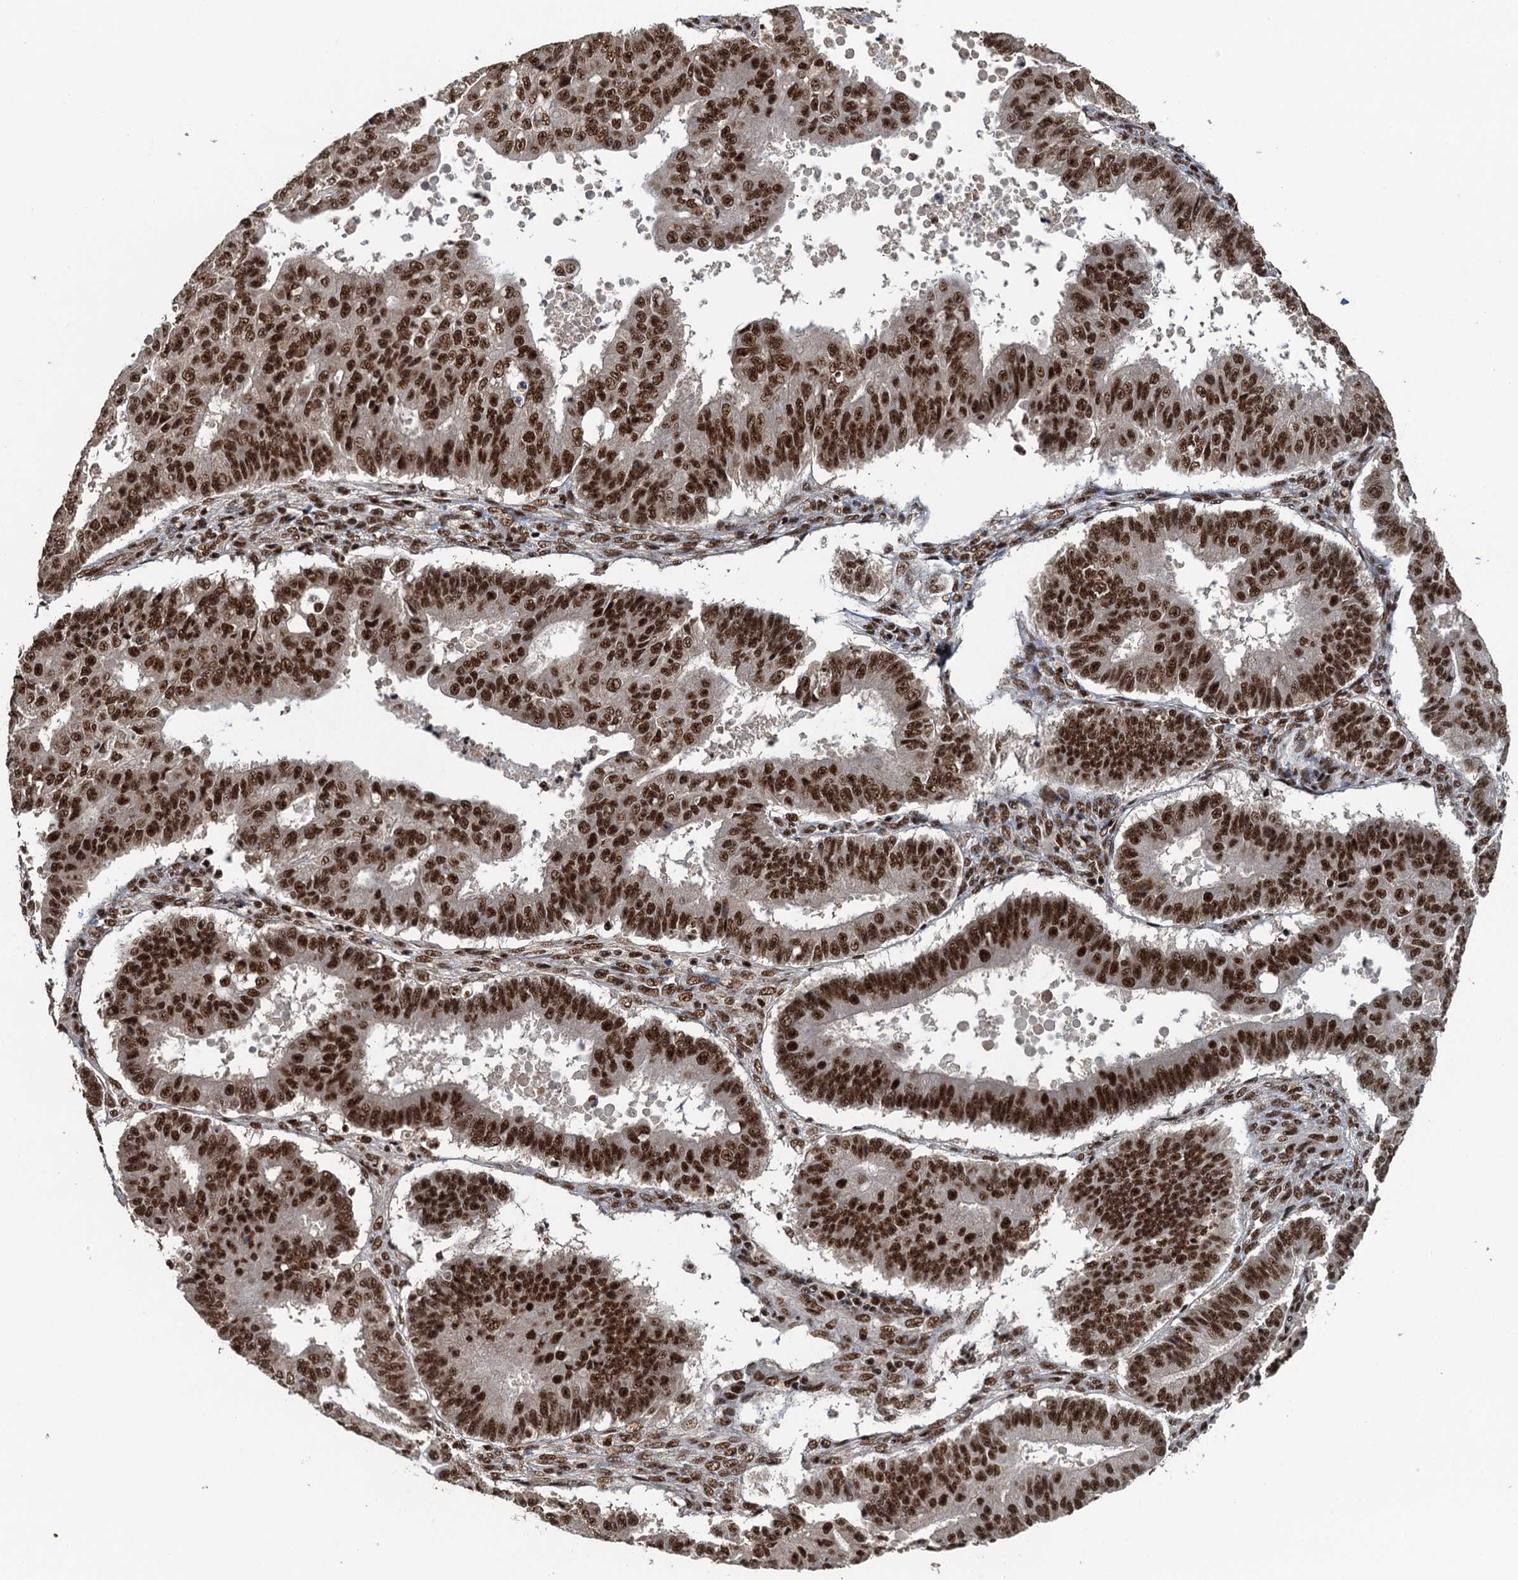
{"staining": {"intensity": "strong", "quantity": ">75%", "location": "nuclear"}, "tissue": "ovarian cancer", "cell_type": "Tumor cells", "image_type": "cancer", "snomed": [{"axis": "morphology", "description": "Carcinoma, endometroid"}, {"axis": "topography", "description": "Appendix"}, {"axis": "topography", "description": "Ovary"}], "caption": "A histopathology image showing strong nuclear expression in approximately >75% of tumor cells in ovarian cancer (endometroid carcinoma), as visualized by brown immunohistochemical staining.", "gene": "ZC3H18", "patient": {"sex": "female", "age": 42}}